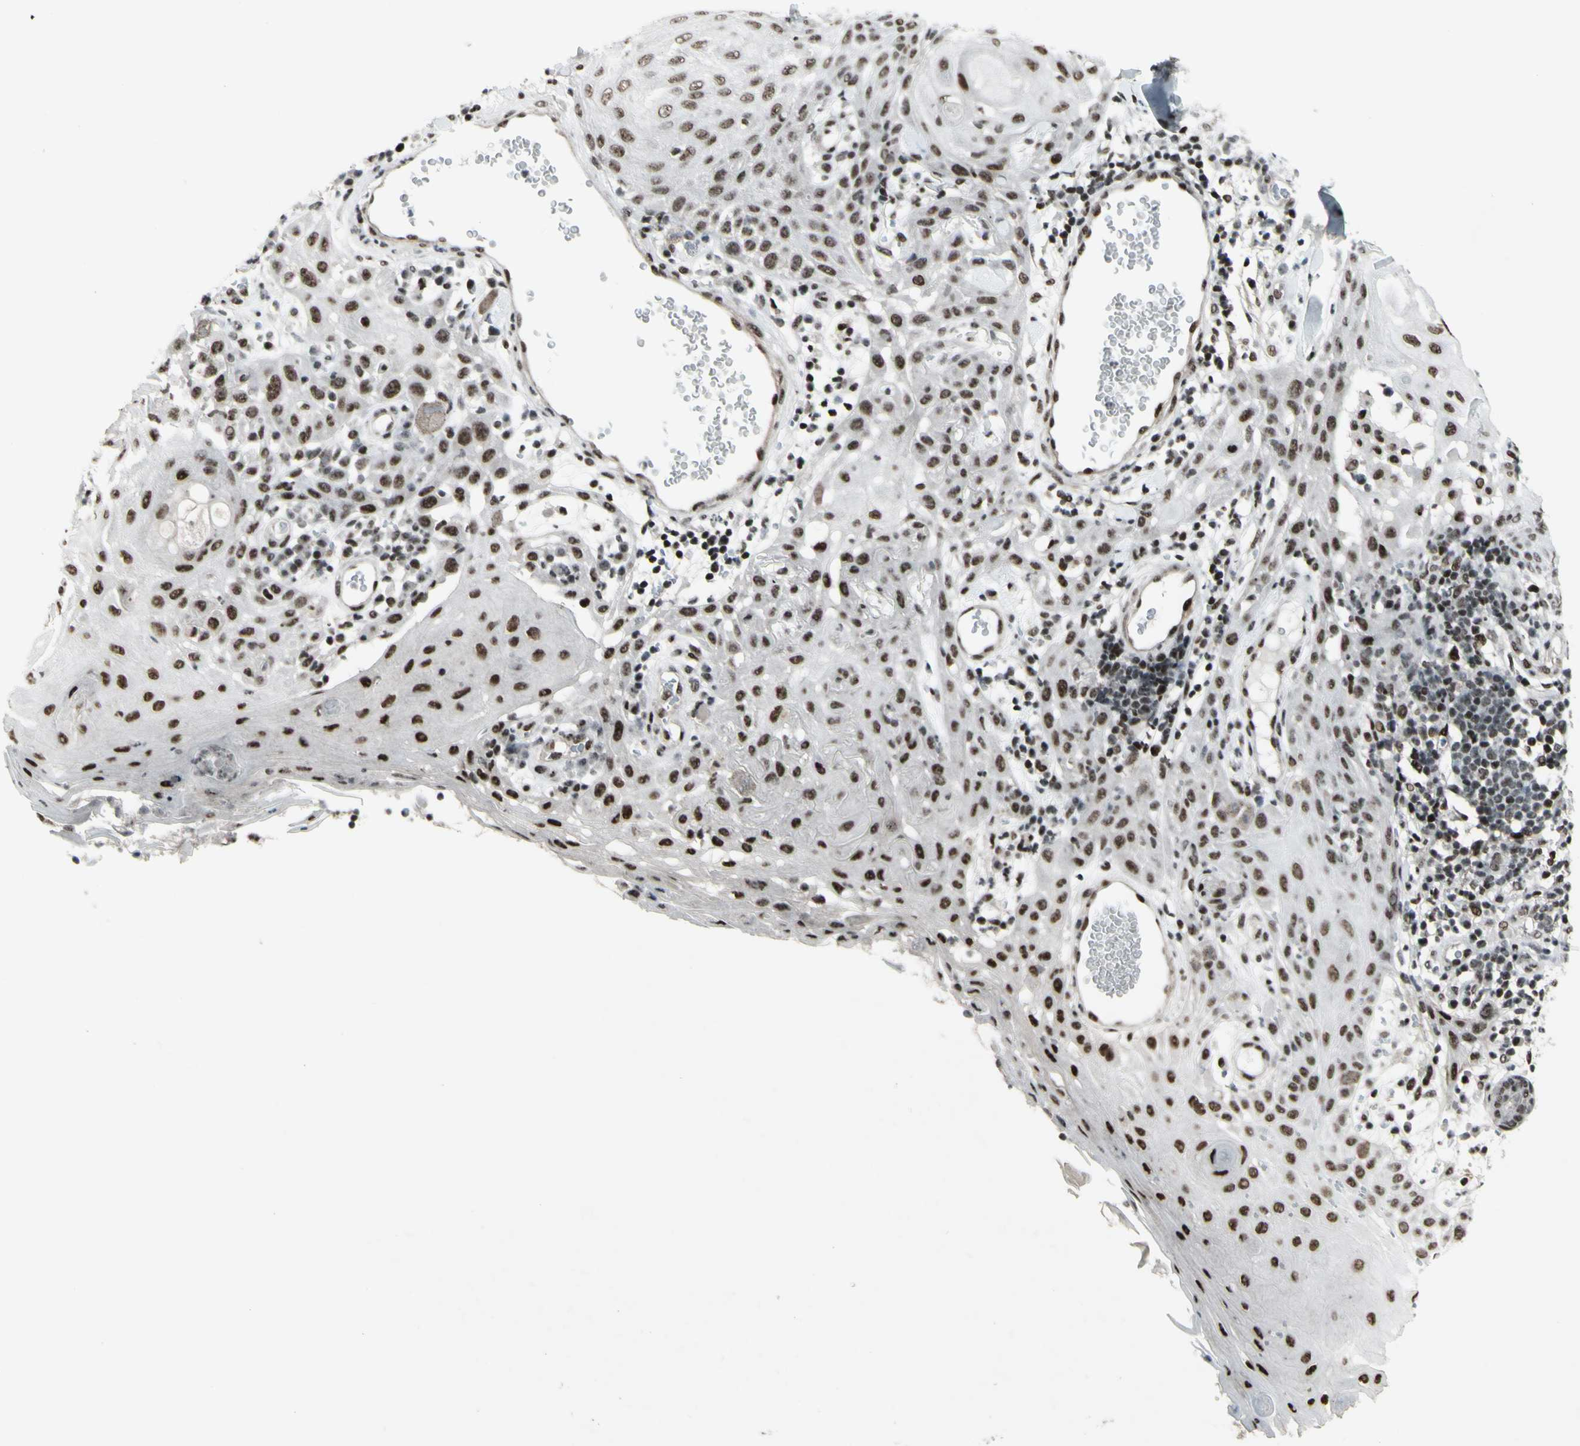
{"staining": {"intensity": "moderate", "quantity": "25%-75%", "location": "nuclear"}, "tissue": "skin cancer", "cell_type": "Tumor cells", "image_type": "cancer", "snomed": [{"axis": "morphology", "description": "Squamous cell carcinoma, NOS"}, {"axis": "topography", "description": "Skin"}], "caption": "Immunohistochemical staining of human skin squamous cell carcinoma exhibits medium levels of moderate nuclear protein expression in approximately 25%-75% of tumor cells. Using DAB (3,3'-diaminobenzidine) (brown) and hematoxylin (blue) stains, captured at high magnification using brightfield microscopy.", "gene": "SUPT6H", "patient": {"sex": "male", "age": 24}}